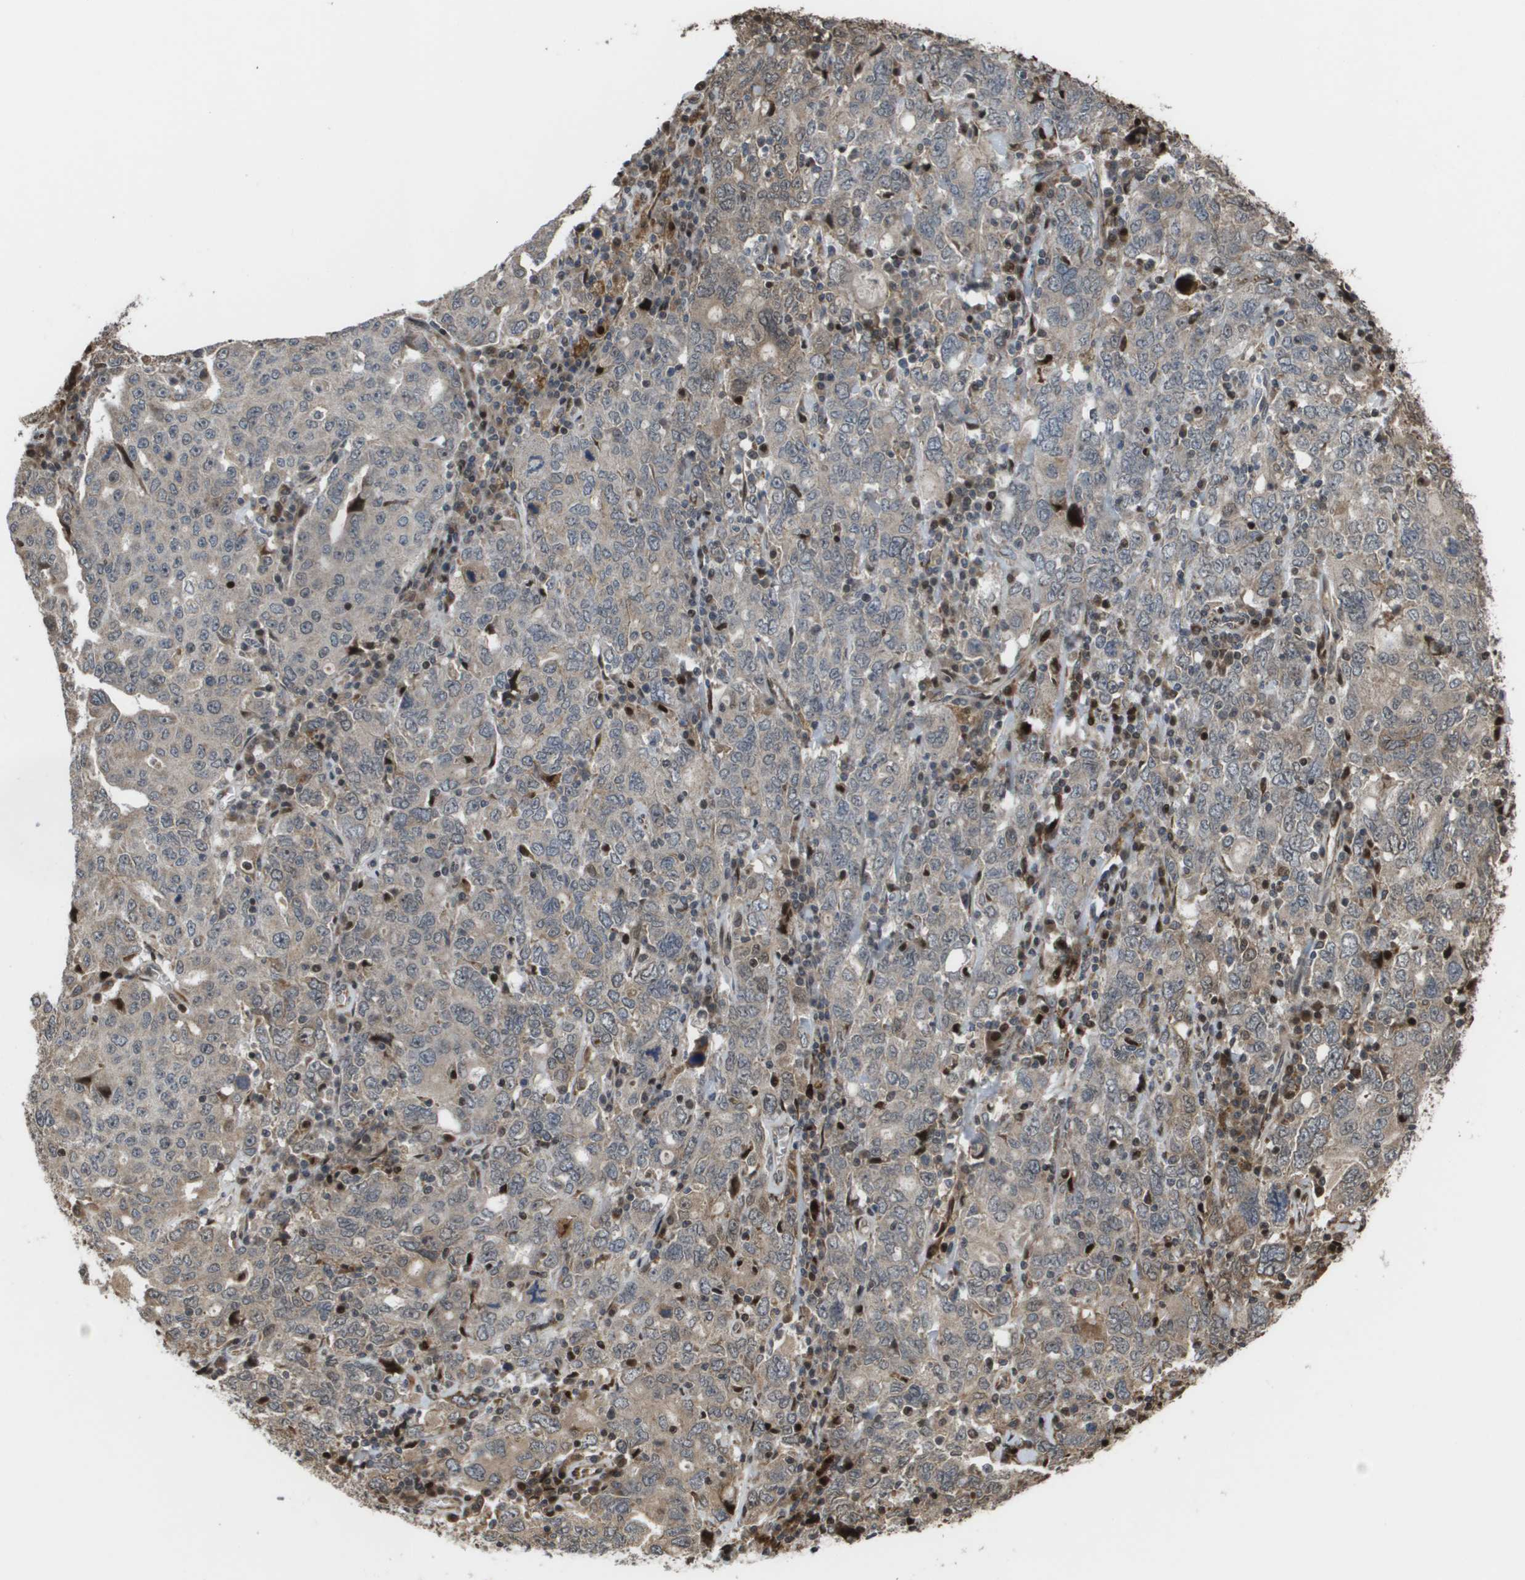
{"staining": {"intensity": "weak", "quantity": "<25%", "location": "cytoplasmic/membranous"}, "tissue": "ovarian cancer", "cell_type": "Tumor cells", "image_type": "cancer", "snomed": [{"axis": "morphology", "description": "Carcinoma, endometroid"}, {"axis": "topography", "description": "Ovary"}], "caption": "Immunohistochemistry (IHC) photomicrograph of endometroid carcinoma (ovarian) stained for a protein (brown), which exhibits no staining in tumor cells.", "gene": "AXIN2", "patient": {"sex": "female", "age": 62}}